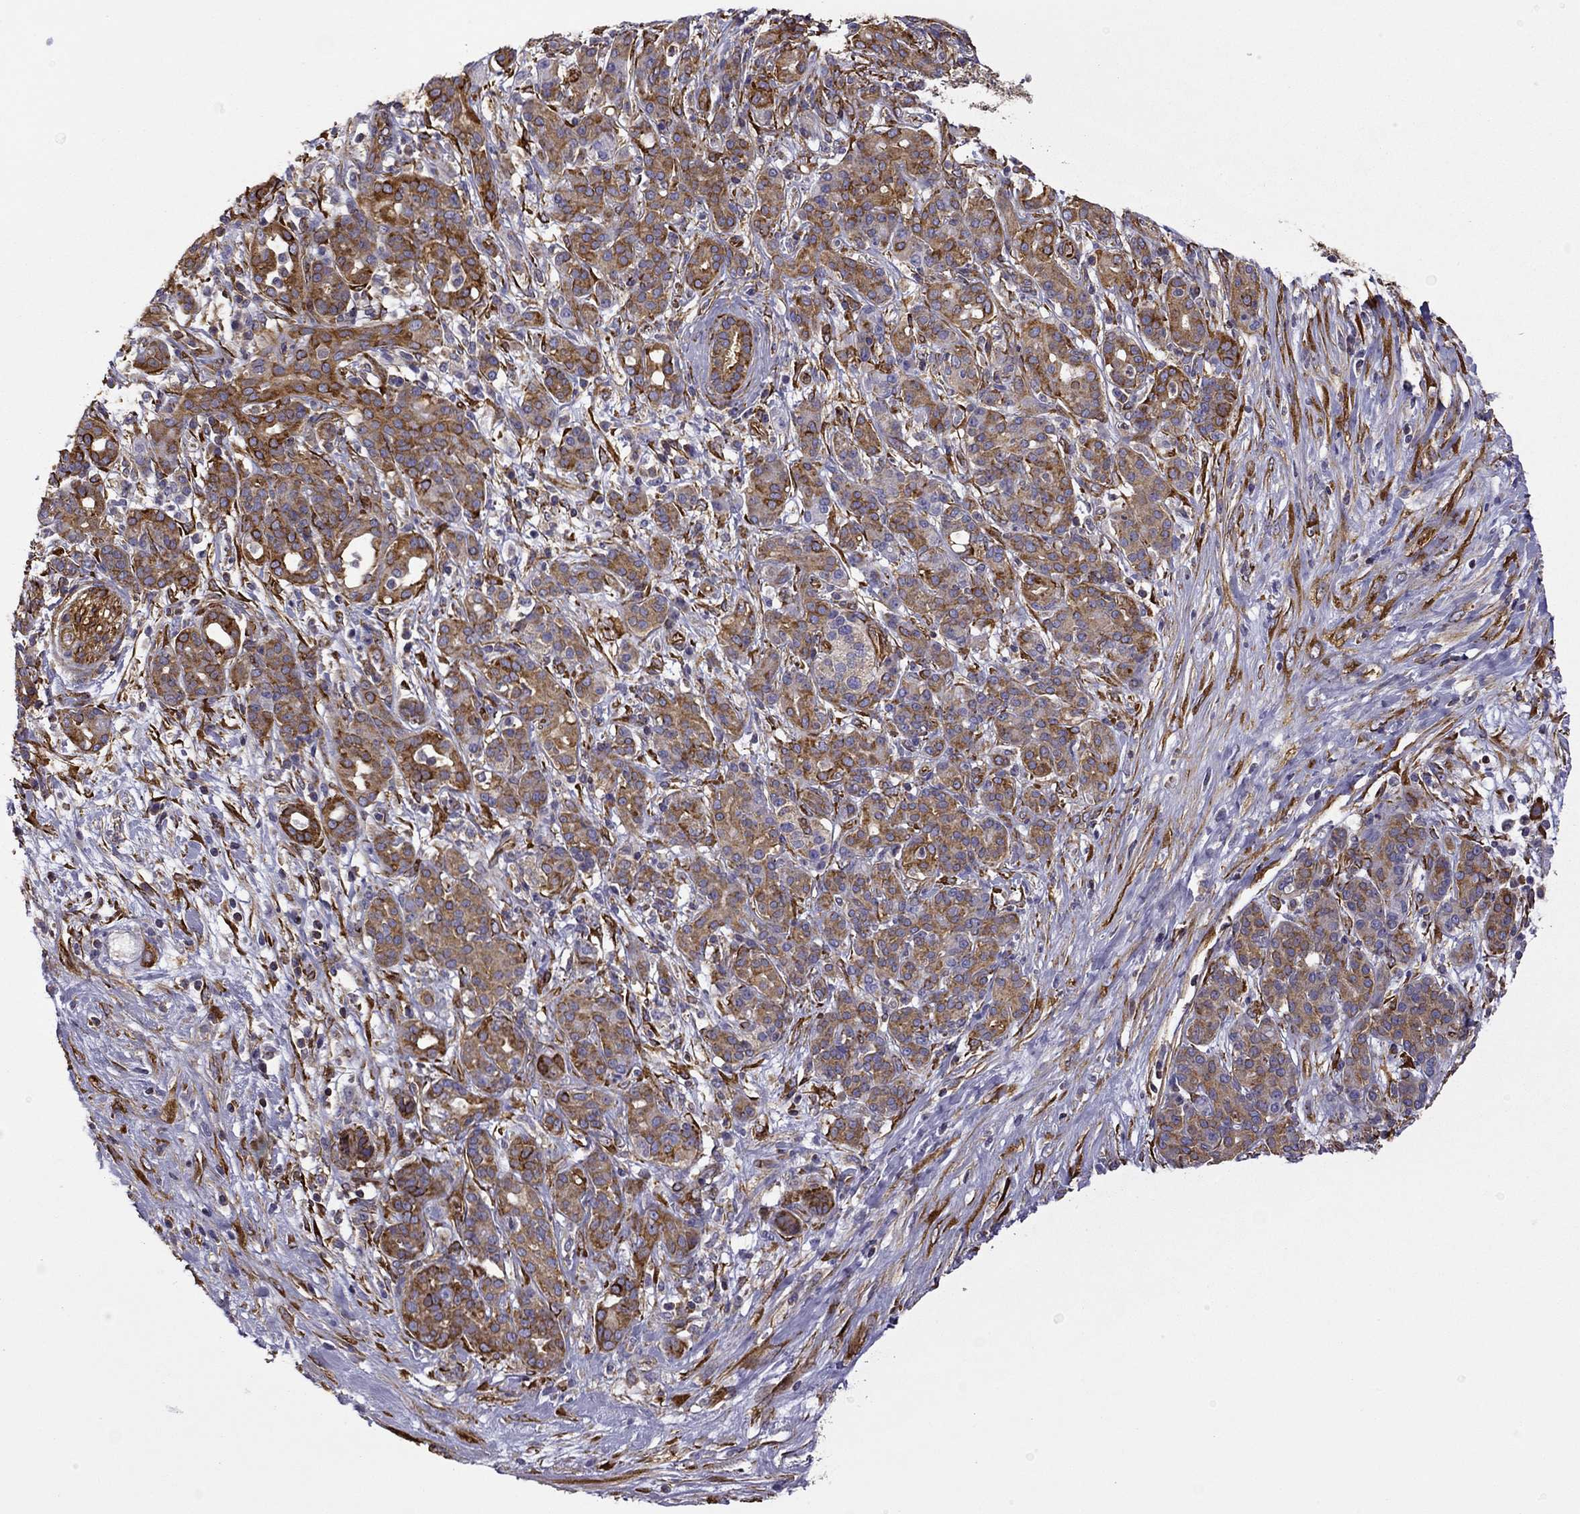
{"staining": {"intensity": "strong", "quantity": ">75%", "location": "cytoplasmic/membranous"}, "tissue": "pancreatic cancer", "cell_type": "Tumor cells", "image_type": "cancer", "snomed": [{"axis": "morphology", "description": "Adenocarcinoma, NOS"}, {"axis": "topography", "description": "Pancreas"}], "caption": "Adenocarcinoma (pancreatic) stained for a protein exhibits strong cytoplasmic/membranous positivity in tumor cells.", "gene": "MAP4", "patient": {"sex": "male", "age": 44}}